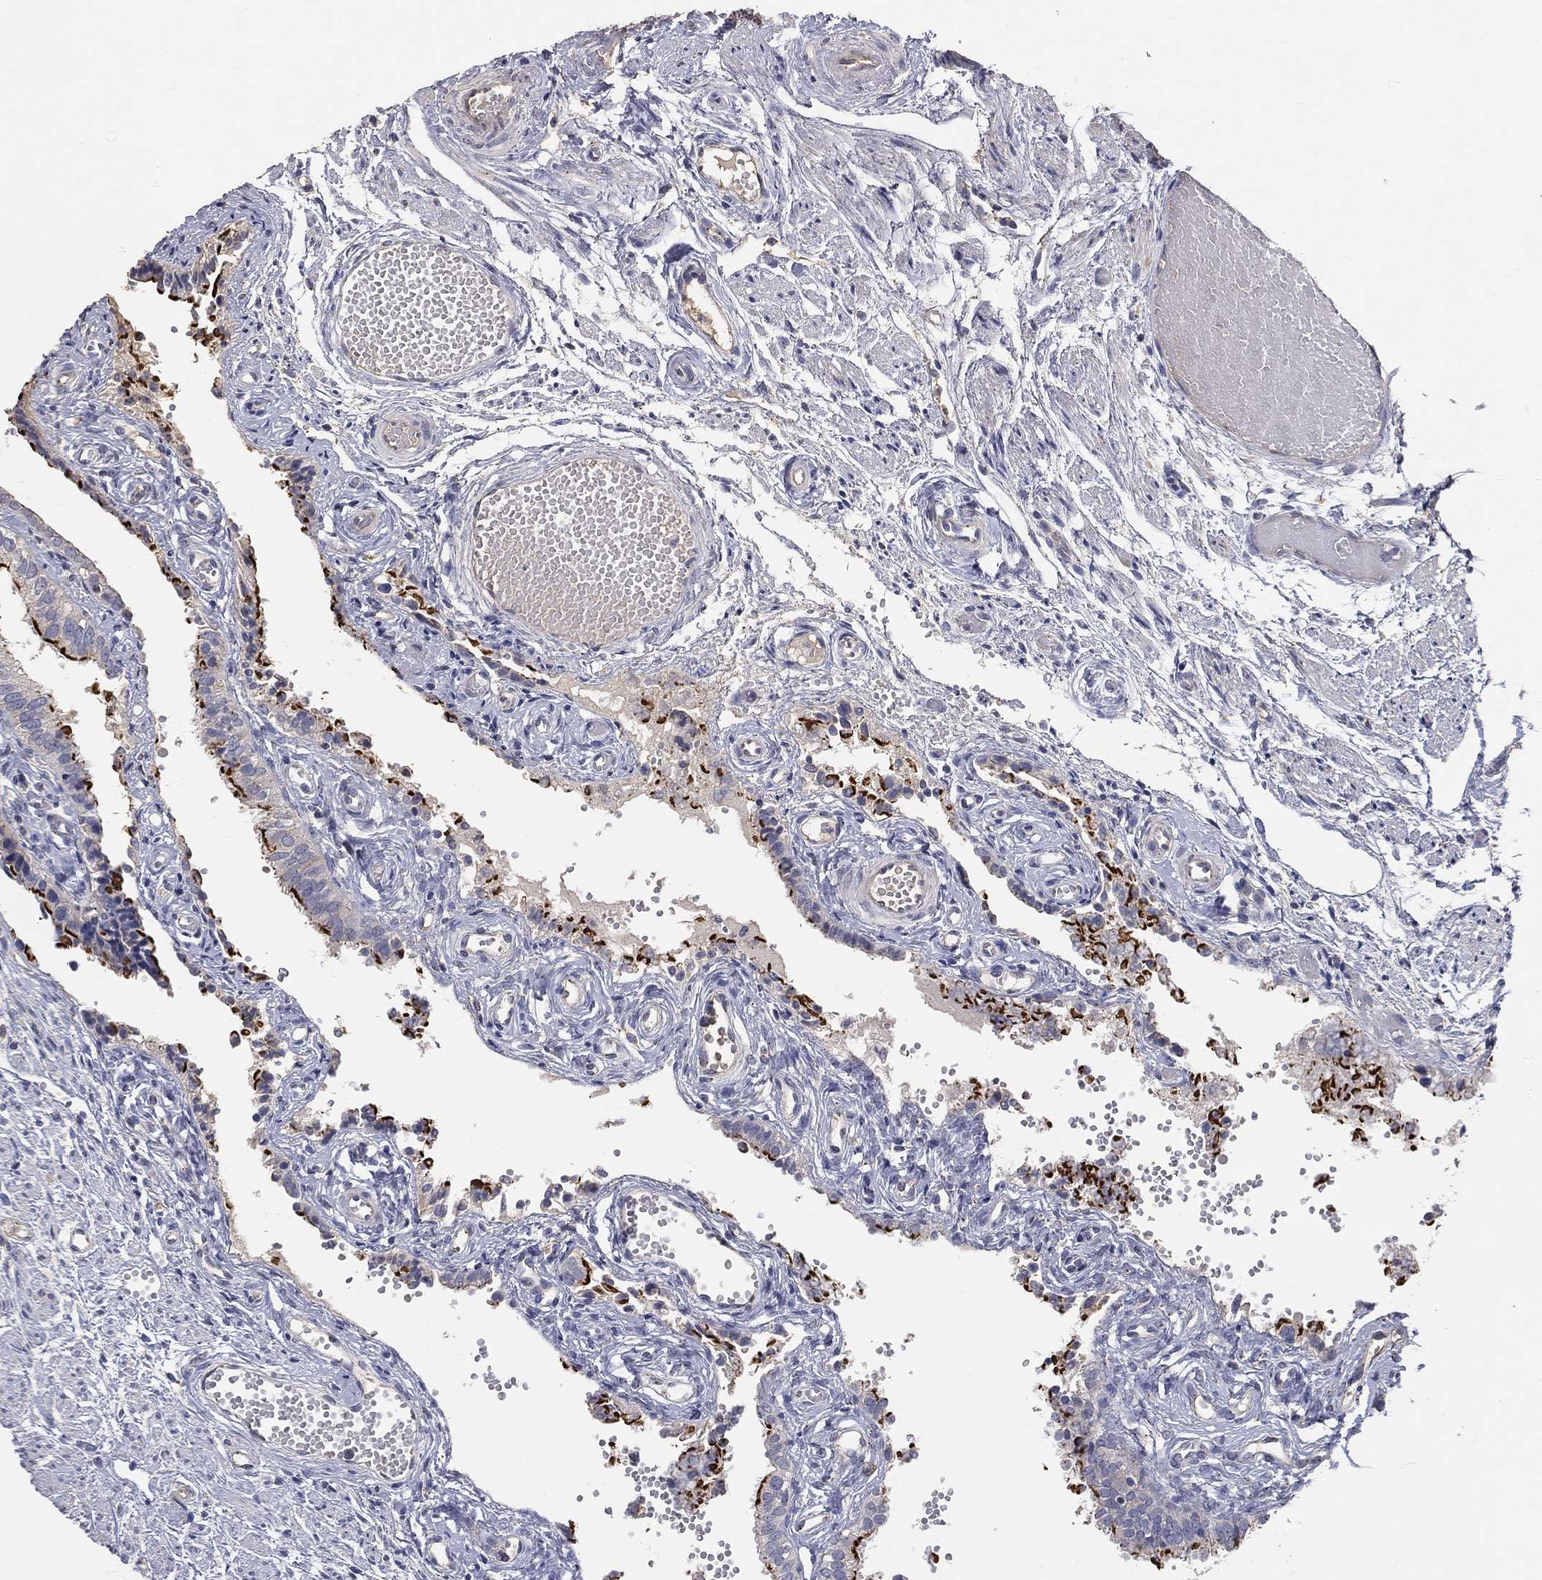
{"staining": {"intensity": "strong", "quantity": "25%-75%", "location": "cytoplasmic/membranous"}, "tissue": "fallopian tube", "cell_type": "Glandular cells", "image_type": "normal", "snomed": [{"axis": "morphology", "description": "Normal tissue, NOS"}, {"axis": "topography", "description": "Fallopian tube"}, {"axis": "topography", "description": "Ovary"}], "caption": "Immunohistochemical staining of unremarkable fallopian tube shows high levels of strong cytoplasmic/membranous staining in approximately 25%-75% of glandular cells.", "gene": "CROCC", "patient": {"sex": "female", "age": 49}}